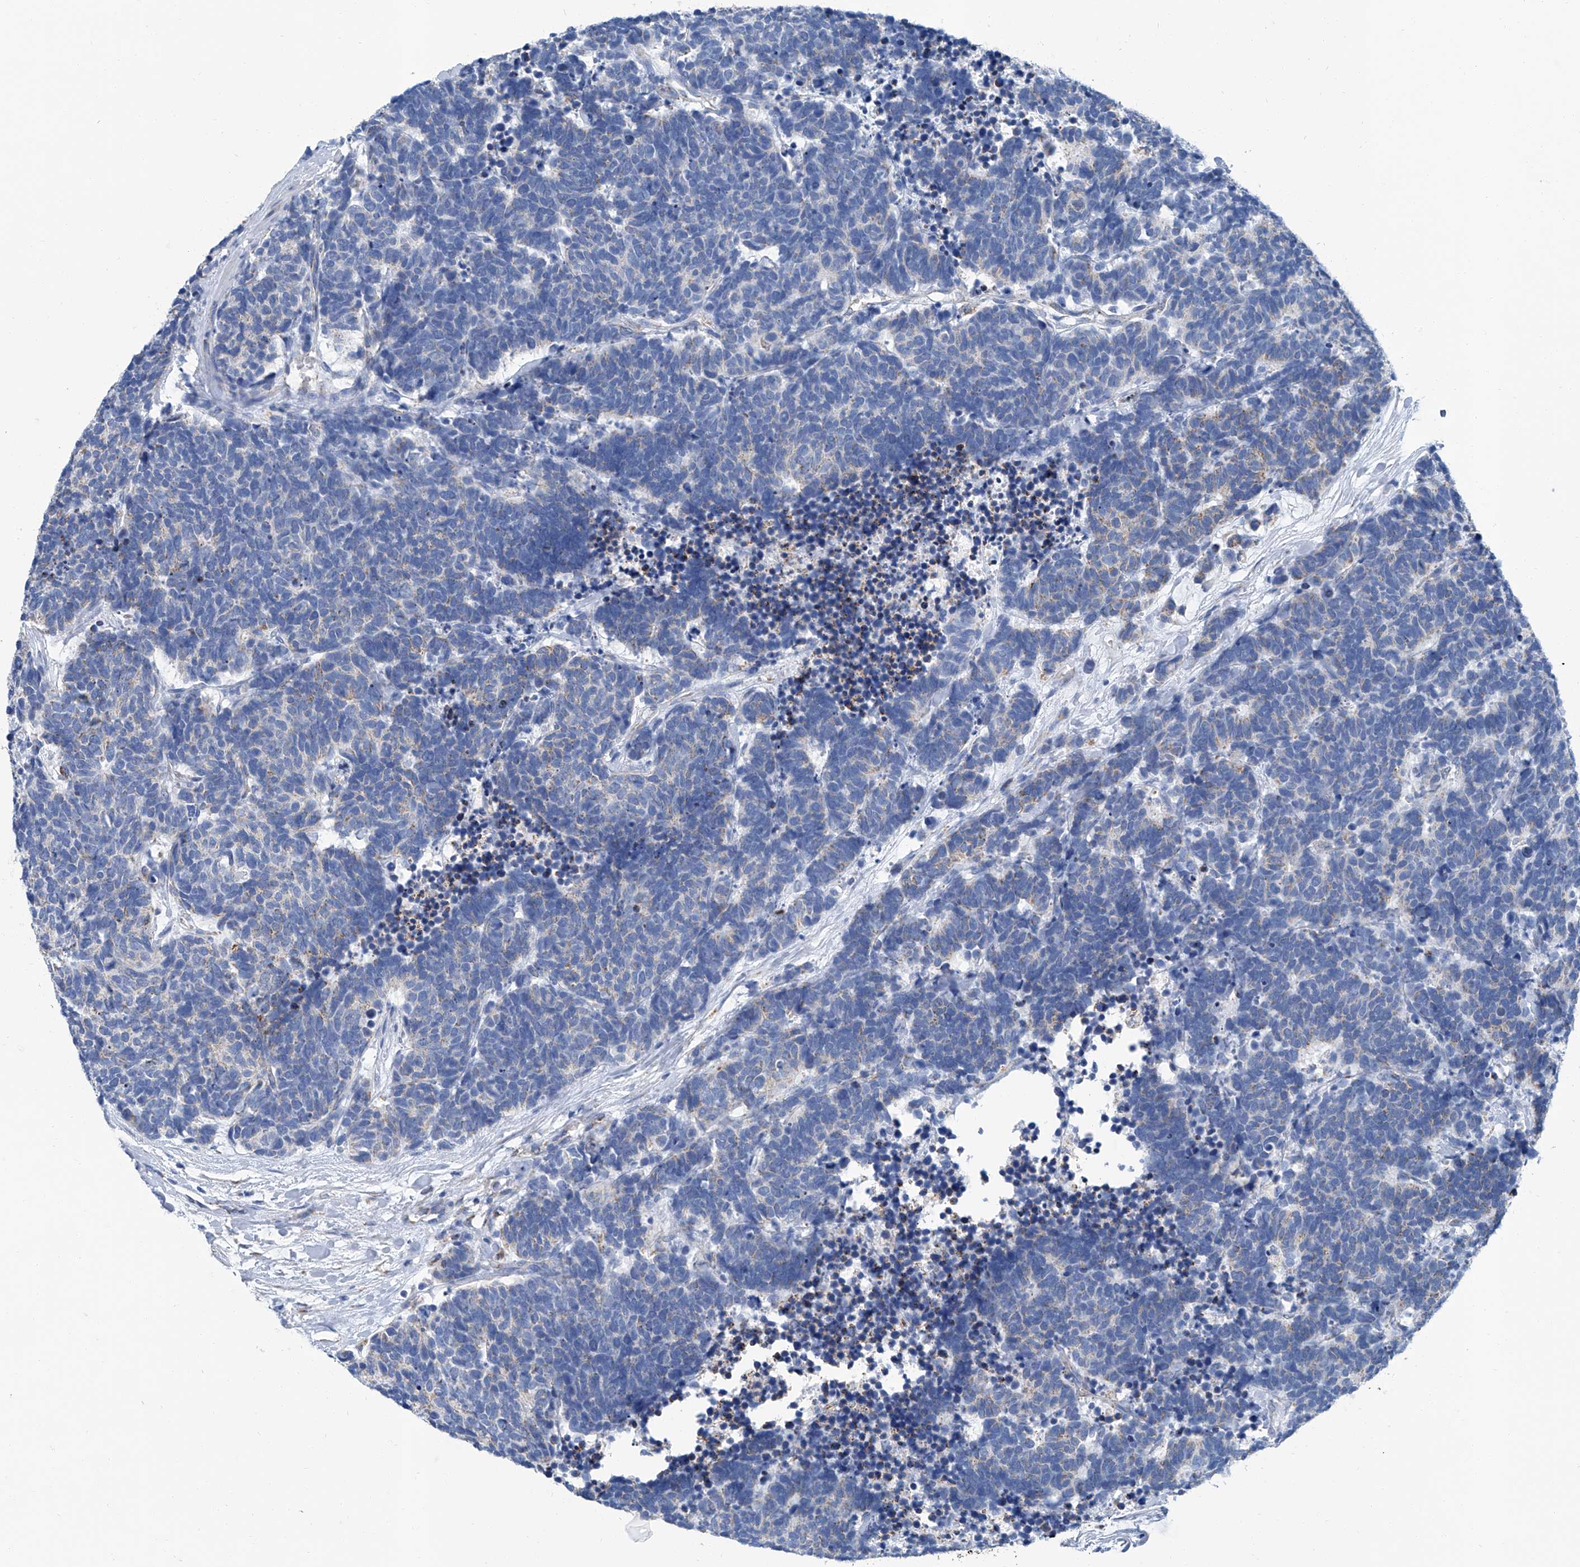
{"staining": {"intensity": "negative", "quantity": "none", "location": "none"}, "tissue": "carcinoid", "cell_type": "Tumor cells", "image_type": "cancer", "snomed": [{"axis": "morphology", "description": "Carcinoma, NOS"}, {"axis": "morphology", "description": "Carcinoid, malignant, NOS"}, {"axis": "topography", "description": "Urinary bladder"}], "caption": "Human carcinoma stained for a protein using IHC shows no staining in tumor cells.", "gene": "MT-ND1", "patient": {"sex": "male", "age": 57}}